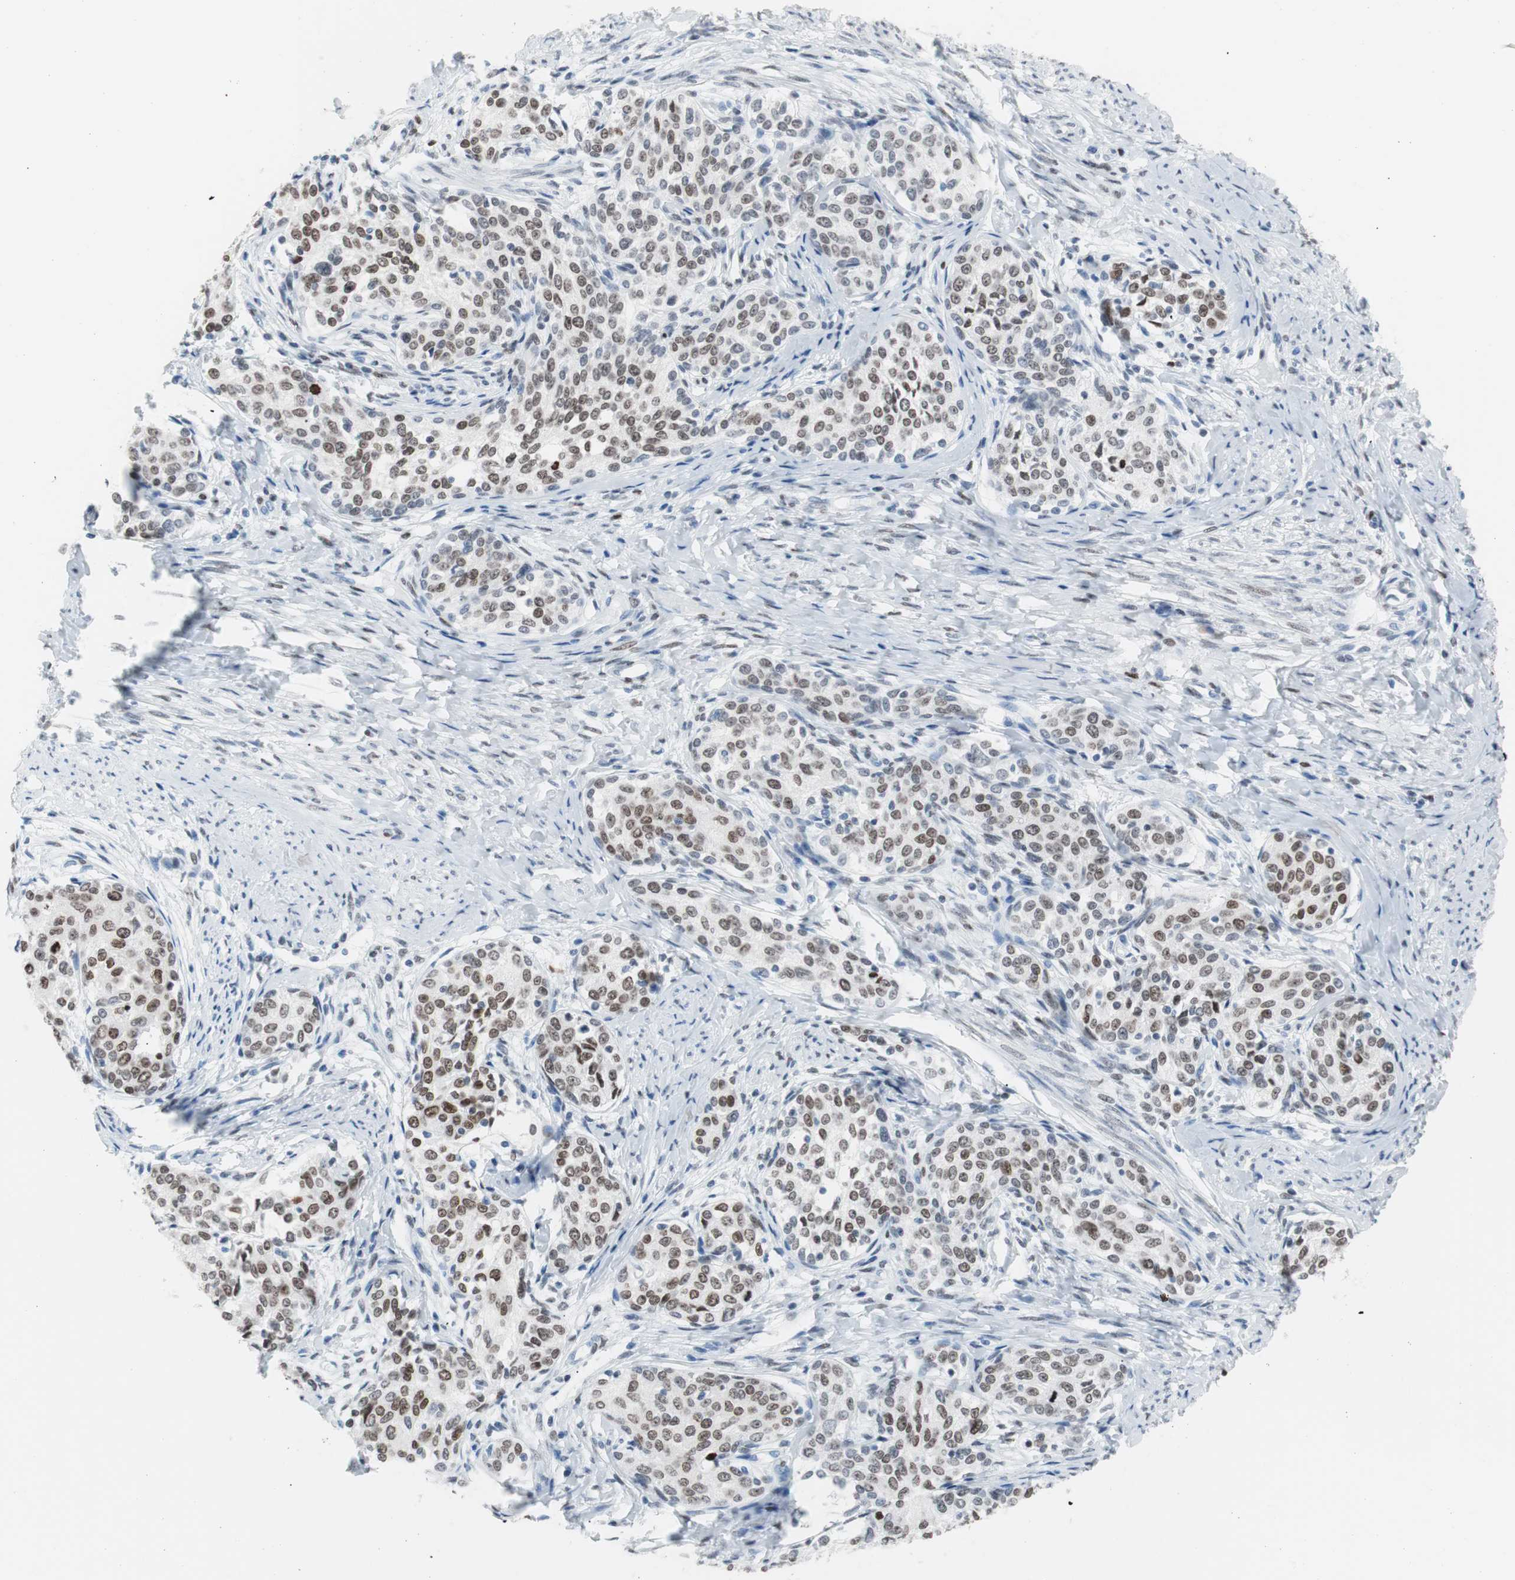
{"staining": {"intensity": "moderate", "quantity": "25%-75%", "location": "nuclear"}, "tissue": "cervical cancer", "cell_type": "Tumor cells", "image_type": "cancer", "snomed": [{"axis": "morphology", "description": "Squamous cell carcinoma, NOS"}, {"axis": "morphology", "description": "Adenocarcinoma, NOS"}, {"axis": "topography", "description": "Cervix"}], "caption": "A brown stain shows moderate nuclear positivity of a protein in human cervical cancer (squamous cell carcinoma) tumor cells.", "gene": "CEBPB", "patient": {"sex": "female", "age": 52}}